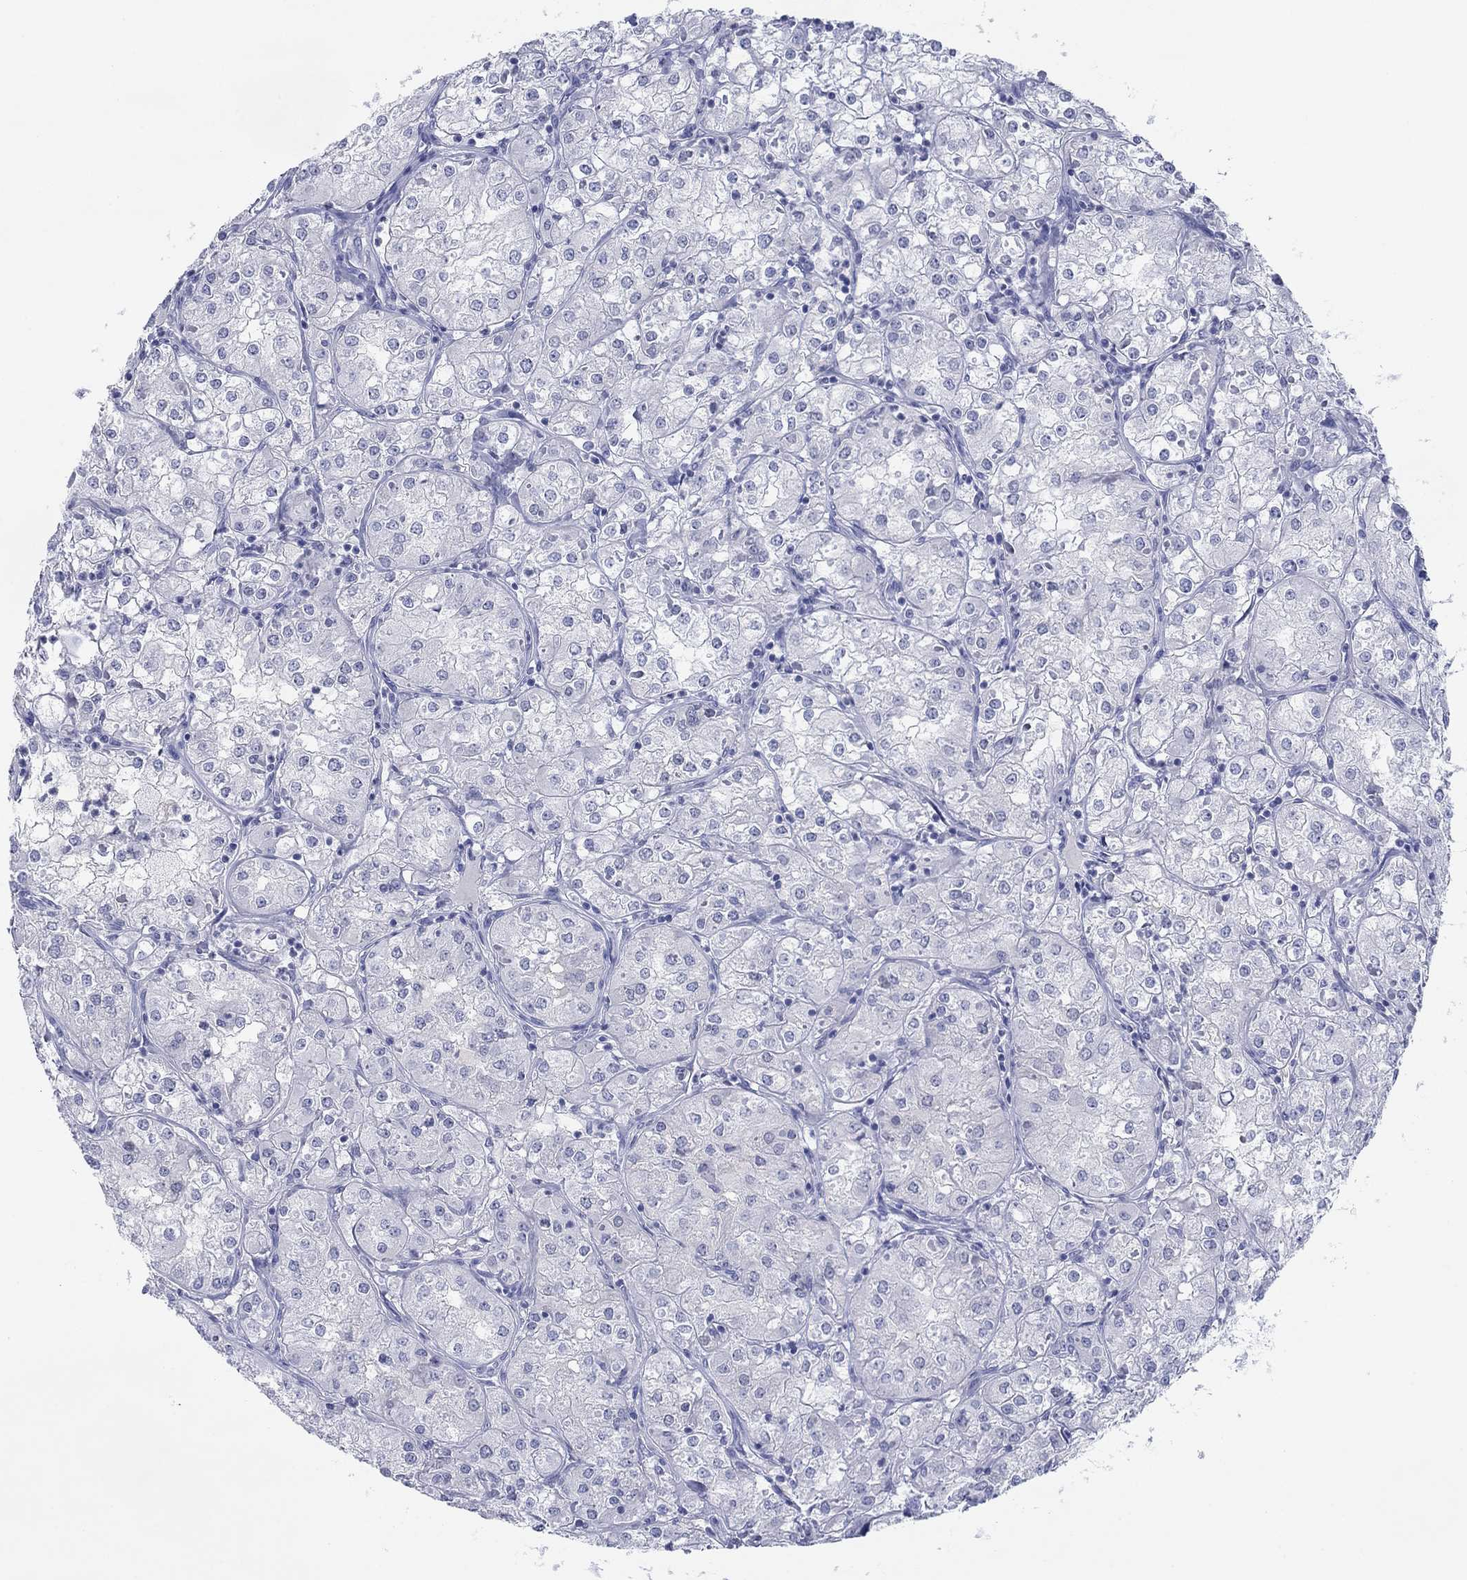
{"staining": {"intensity": "negative", "quantity": "none", "location": "none"}, "tissue": "renal cancer", "cell_type": "Tumor cells", "image_type": "cancer", "snomed": [{"axis": "morphology", "description": "Adenocarcinoma, NOS"}, {"axis": "topography", "description": "Kidney"}], "caption": "Protein analysis of renal adenocarcinoma shows no significant expression in tumor cells.", "gene": "PDYN", "patient": {"sex": "male", "age": 77}}